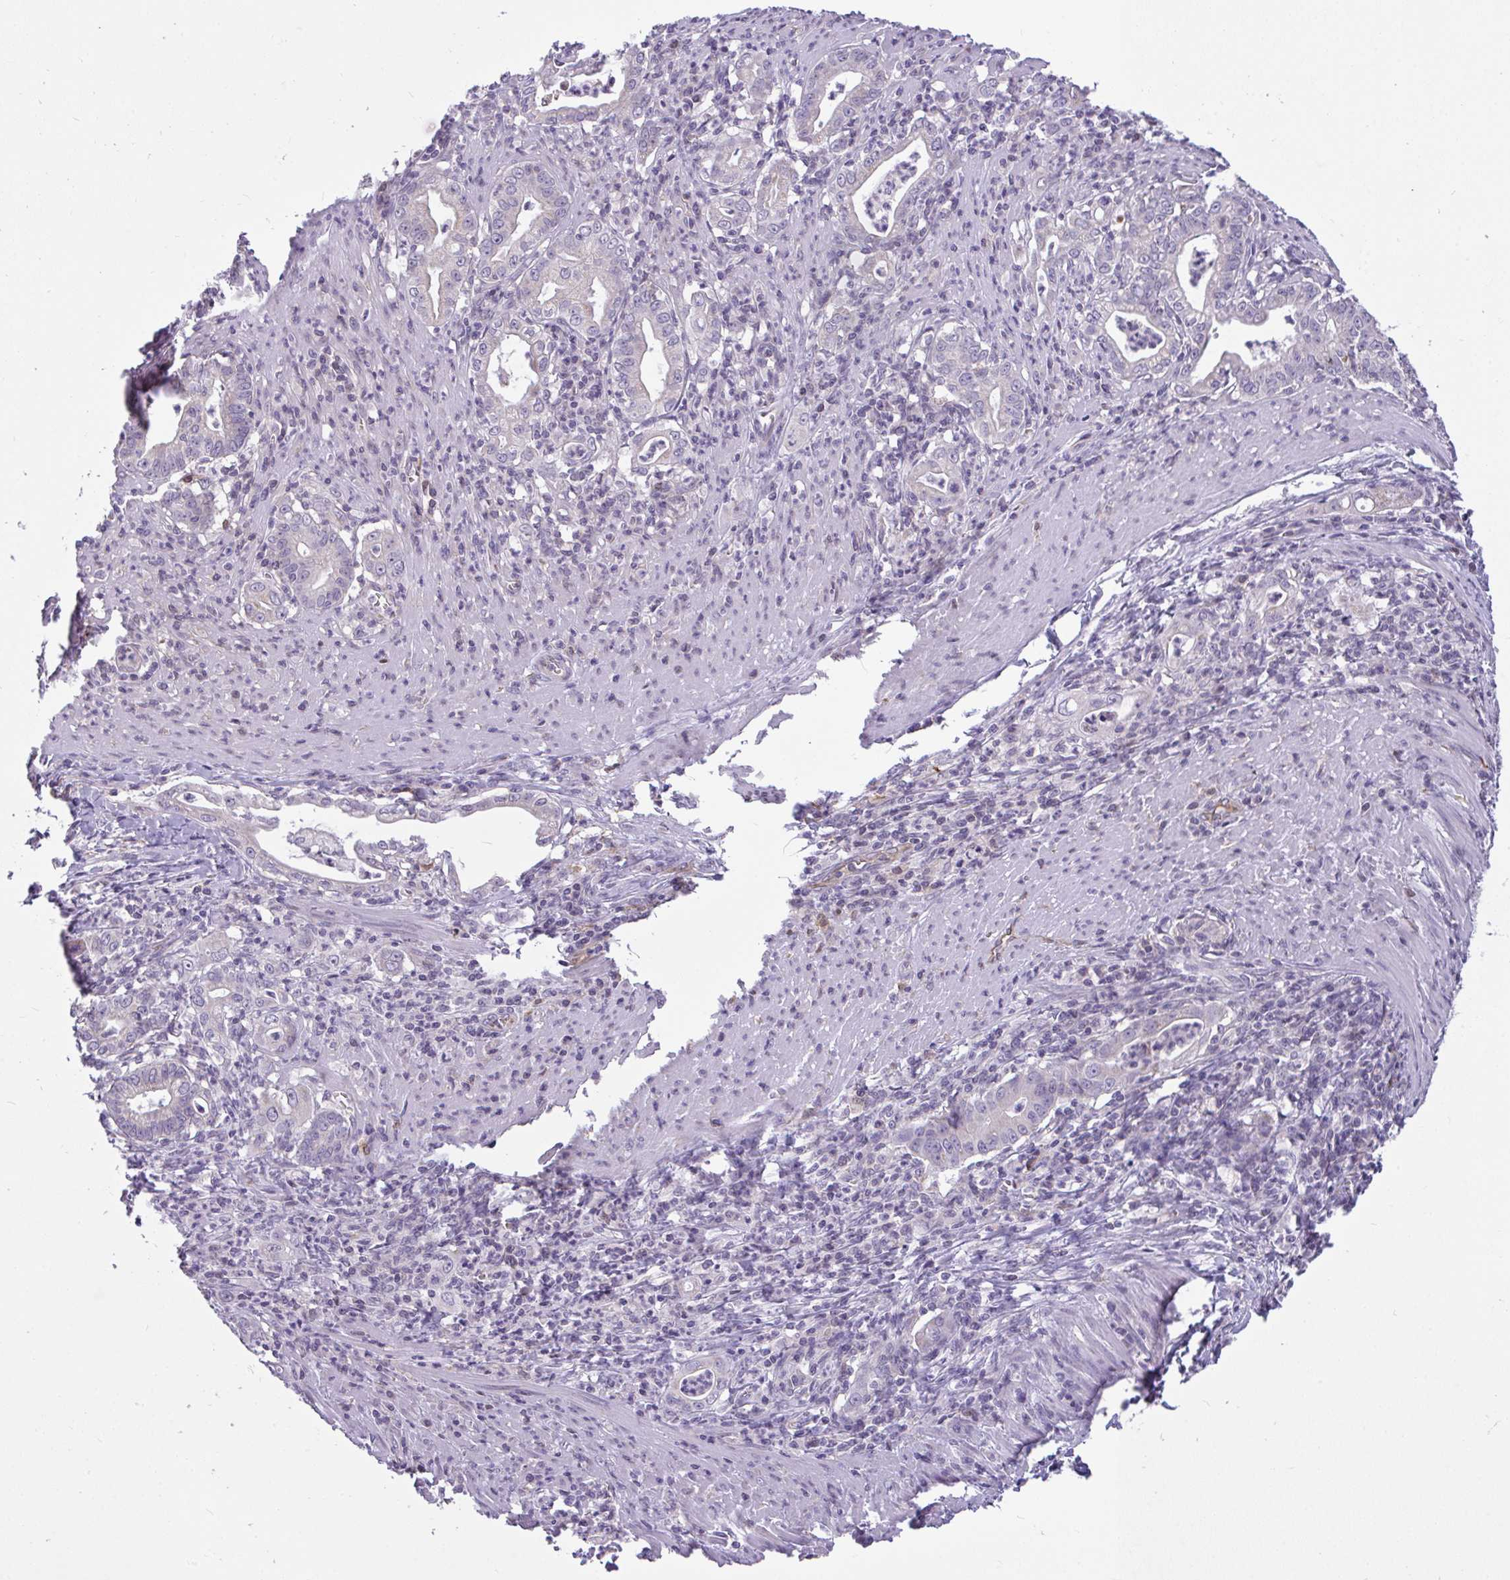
{"staining": {"intensity": "negative", "quantity": "none", "location": "none"}, "tissue": "stomach cancer", "cell_type": "Tumor cells", "image_type": "cancer", "snomed": [{"axis": "morphology", "description": "Adenocarcinoma, NOS"}, {"axis": "topography", "description": "Stomach, upper"}], "caption": "DAB (3,3'-diaminobenzidine) immunohistochemical staining of human stomach cancer displays no significant staining in tumor cells.", "gene": "SEMA6B", "patient": {"sex": "female", "age": 79}}